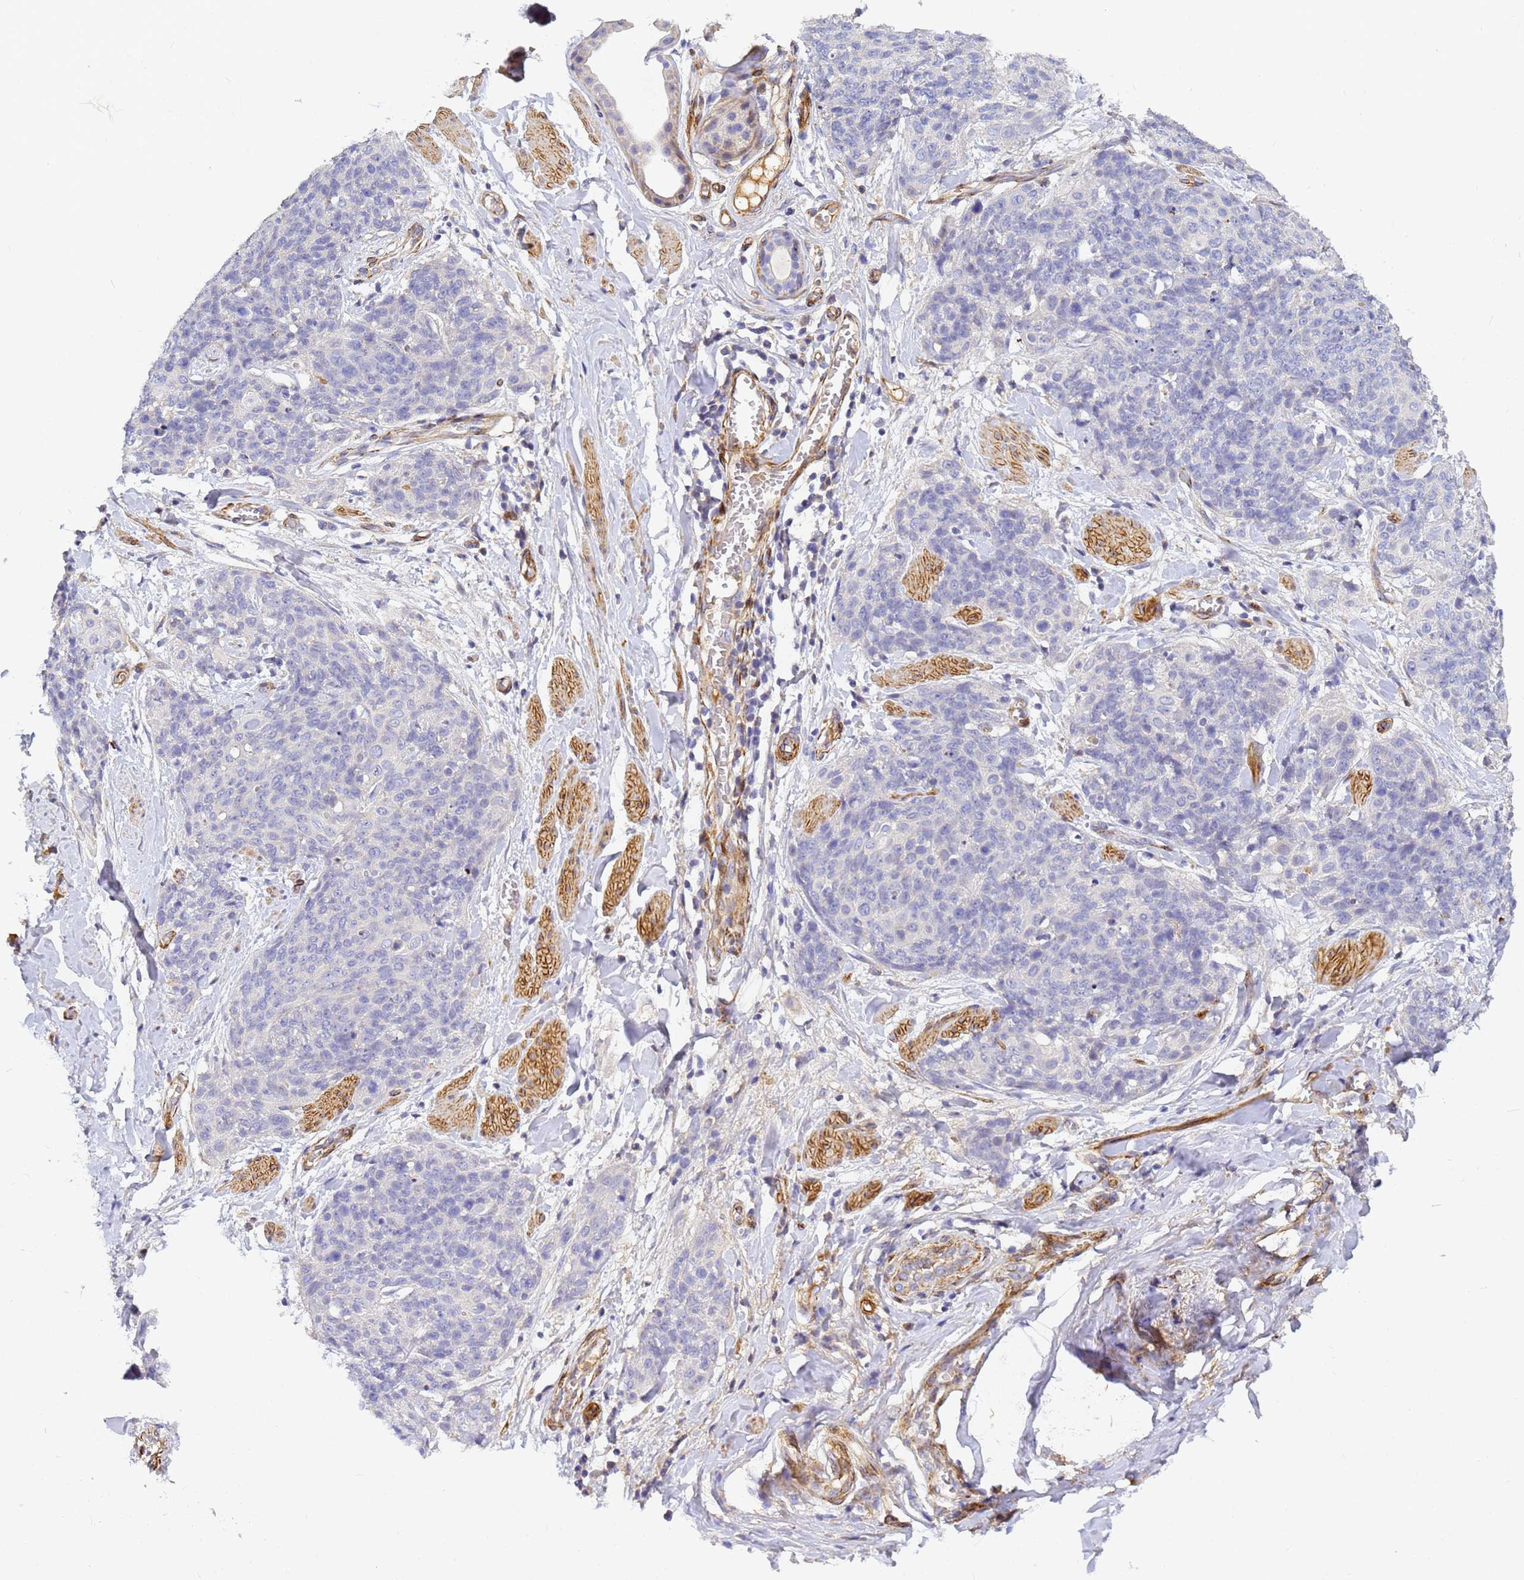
{"staining": {"intensity": "negative", "quantity": "none", "location": "none"}, "tissue": "skin cancer", "cell_type": "Tumor cells", "image_type": "cancer", "snomed": [{"axis": "morphology", "description": "Squamous cell carcinoma, NOS"}, {"axis": "topography", "description": "Skin"}, {"axis": "topography", "description": "Vulva"}], "caption": "Histopathology image shows no protein staining in tumor cells of skin cancer (squamous cell carcinoma) tissue. (Stains: DAB (3,3'-diaminobenzidine) immunohistochemistry (IHC) with hematoxylin counter stain, Microscopy: brightfield microscopy at high magnification).", "gene": "CFH", "patient": {"sex": "female", "age": 85}}